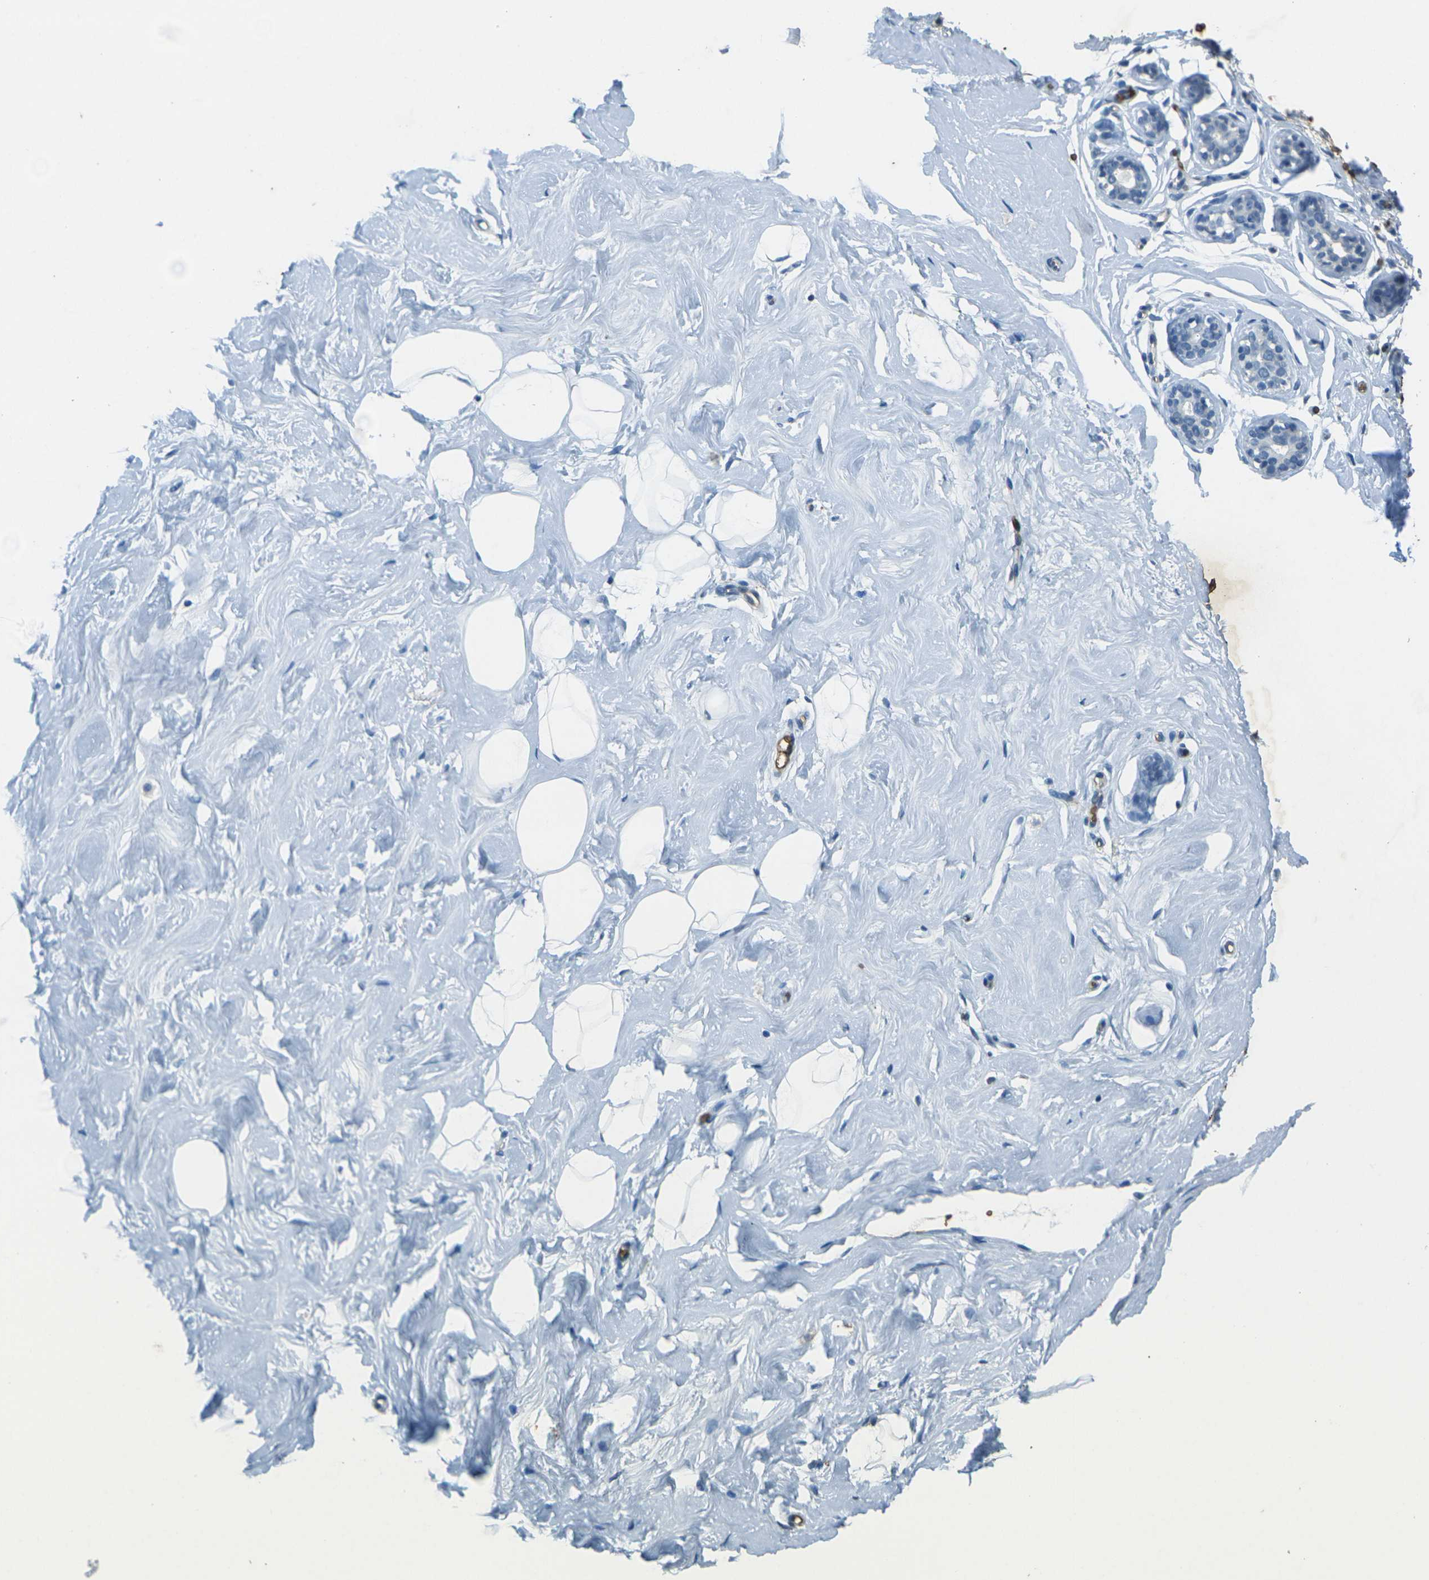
{"staining": {"intensity": "negative", "quantity": "none", "location": "none"}, "tissue": "breast", "cell_type": "Adipocytes", "image_type": "normal", "snomed": [{"axis": "morphology", "description": "Normal tissue, NOS"}, {"axis": "topography", "description": "Breast"}], "caption": "High power microscopy image of an immunohistochemistry (IHC) histopathology image of benign breast, revealing no significant staining in adipocytes. (DAB immunohistochemistry, high magnification).", "gene": "HBB", "patient": {"sex": "female", "age": 23}}